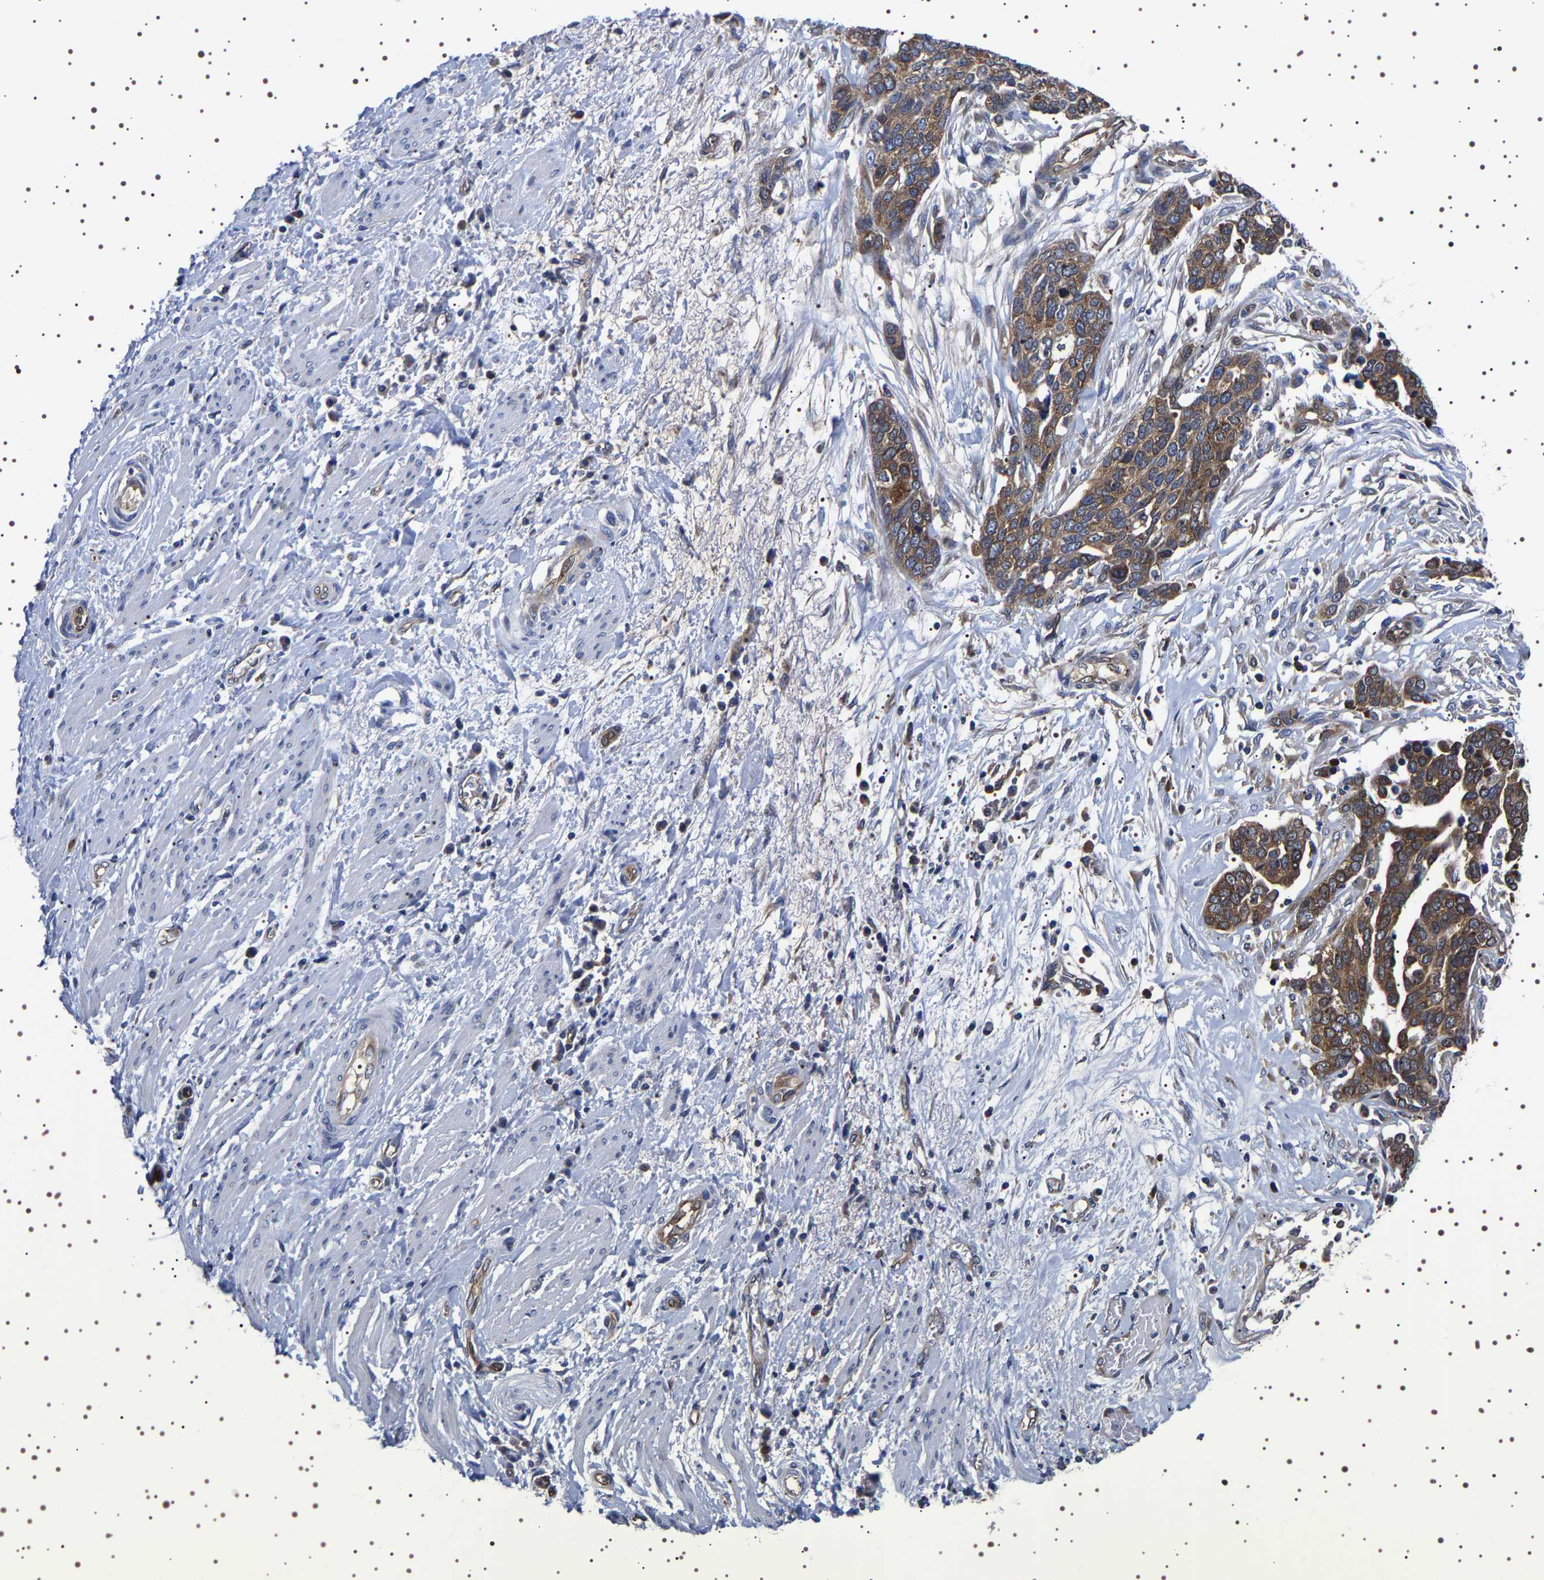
{"staining": {"intensity": "moderate", "quantity": ">75%", "location": "cytoplasmic/membranous"}, "tissue": "ovarian cancer", "cell_type": "Tumor cells", "image_type": "cancer", "snomed": [{"axis": "morphology", "description": "Cystadenocarcinoma, serous, NOS"}, {"axis": "topography", "description": "Ovary"}], "caption": "This is an image of immunohistochemistry (IHC) staining of ovarian cancer, which shows moderate expression in the cytoplasmic/membranous of tumor cells.", "gene": "DARS1", "patient": {"sex": "female", "age": 44}}